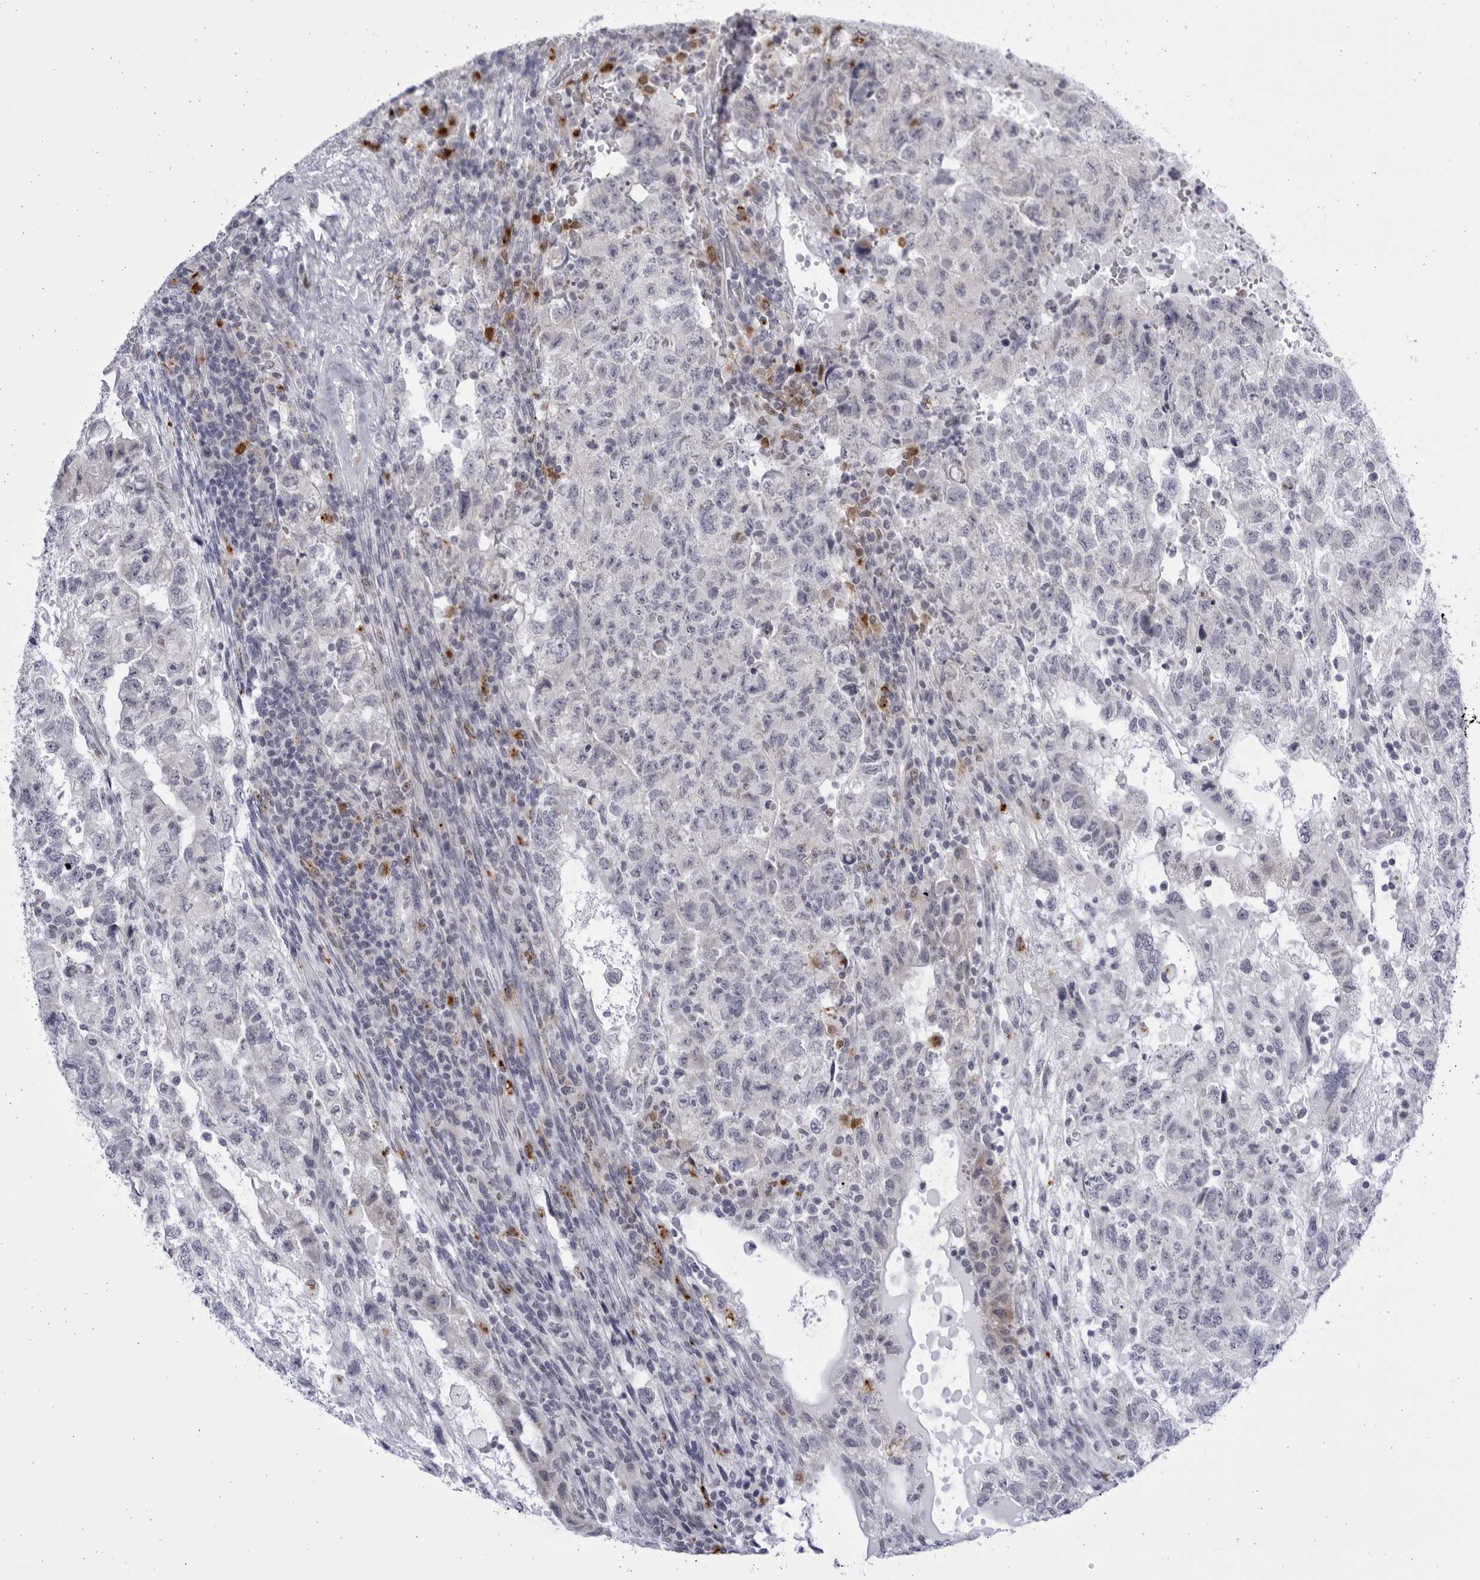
{"staining": {"intensity": "negative", "quantity": "none", "location": "none"}, "tissue": "testis cancer", "cell_type": "Tumor cells", "image_type": "cancer", "snomed": [{"axis": "morphology", "description": "Carcinoma, Embryonal, NOS"}, {"axis": "topography", "description": "Testis"}], "caption": "IHC histopathology image of neoplastic tissue: human testis cancer stained with DAB shows no significant protein positivity in tumor cells.", "gene": "CCDC181", "patient": {"sex": "male", "age": 36}}